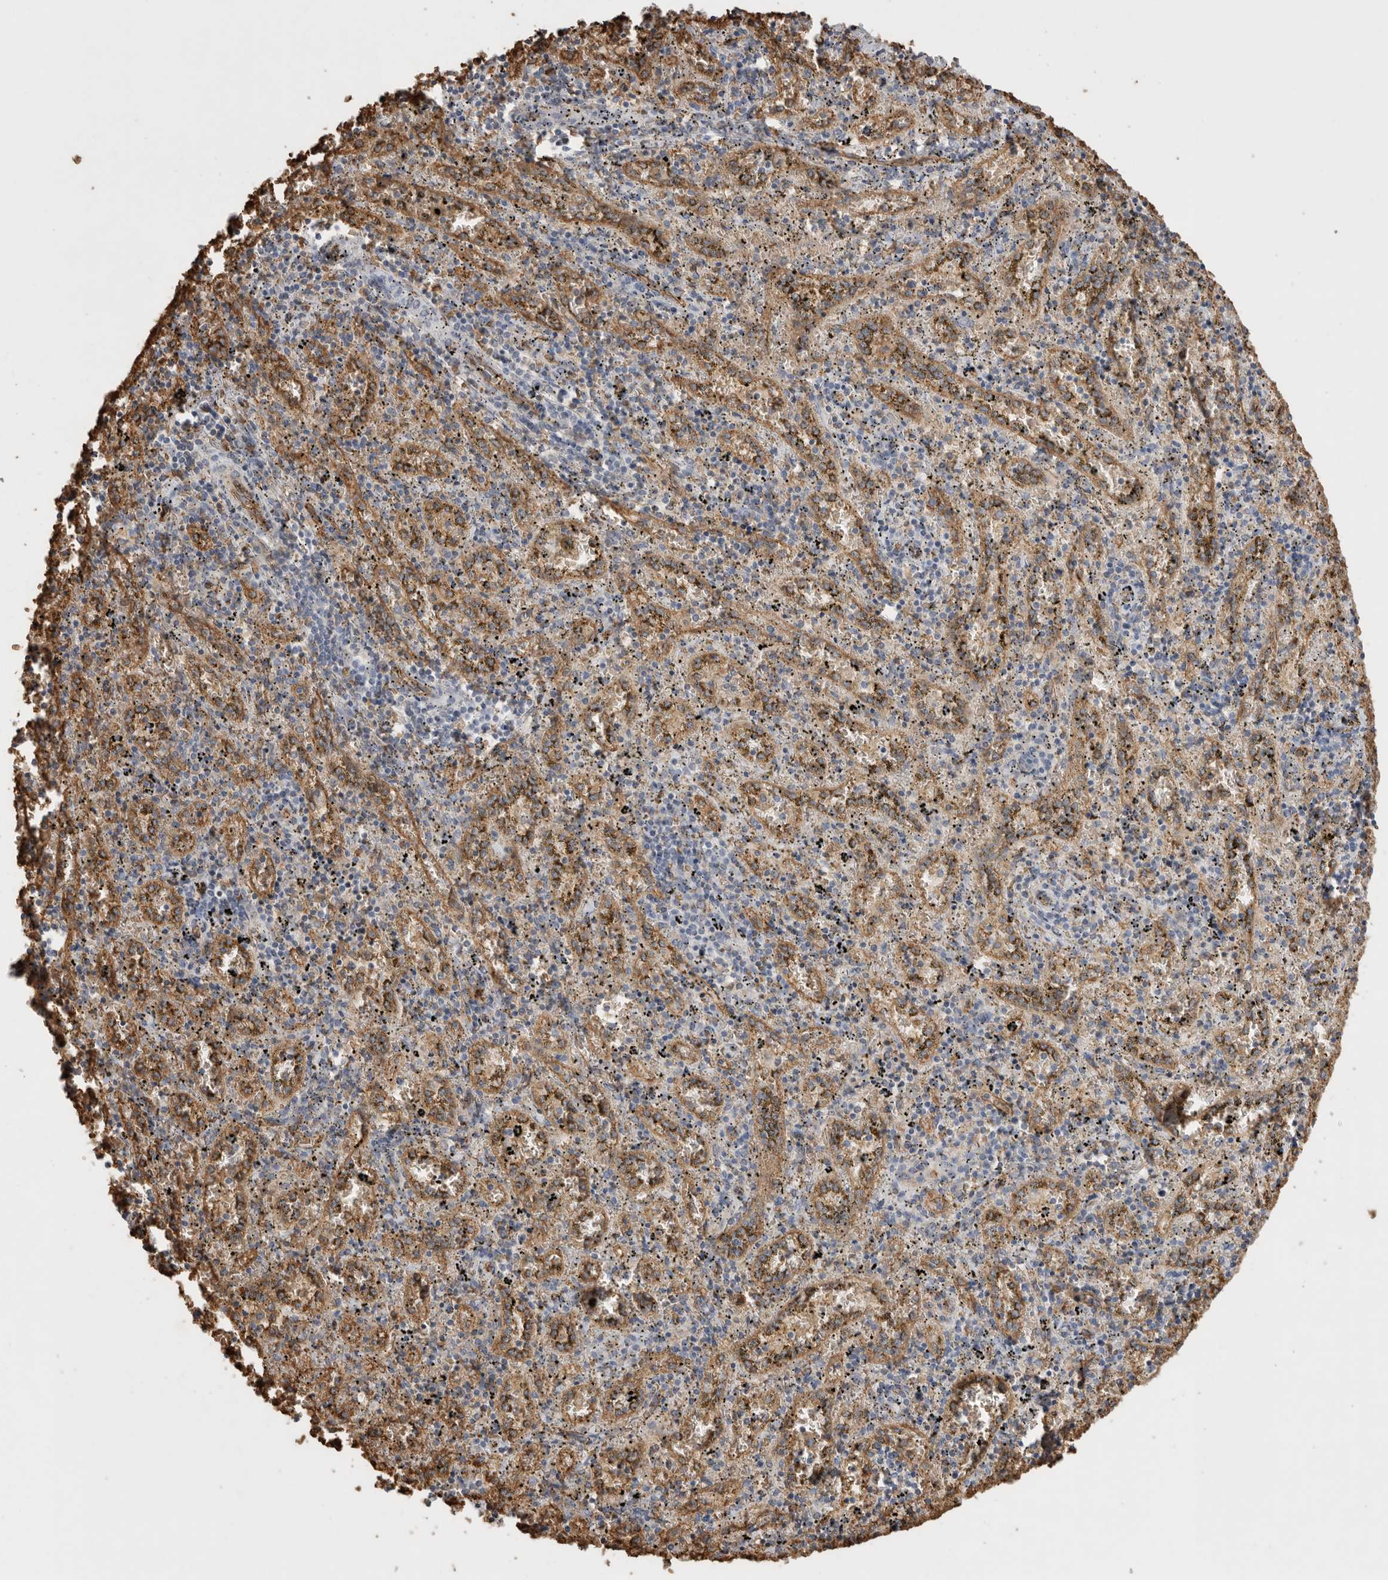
{"staining": {"intensity": "negative", "quantity": "none", "location": "none"}, "tissue": "spleen", "cell_type": "Cells in red pulp", "image_type": "normal", "snomed": [{"axis": "morphology", "description": "Normal tissue, NOS"}, {"axis": "topography", "description": "Spleen"}], "caption": "This micrograph is of benign spleen stained with immunohistochemistry (IHC) to label a protein in brown with the nuclei are counter-stained blue. There is no positivity in cells in red pulp.", "gene": "IL27", "patient": {"sex": "male", "age": 11}}